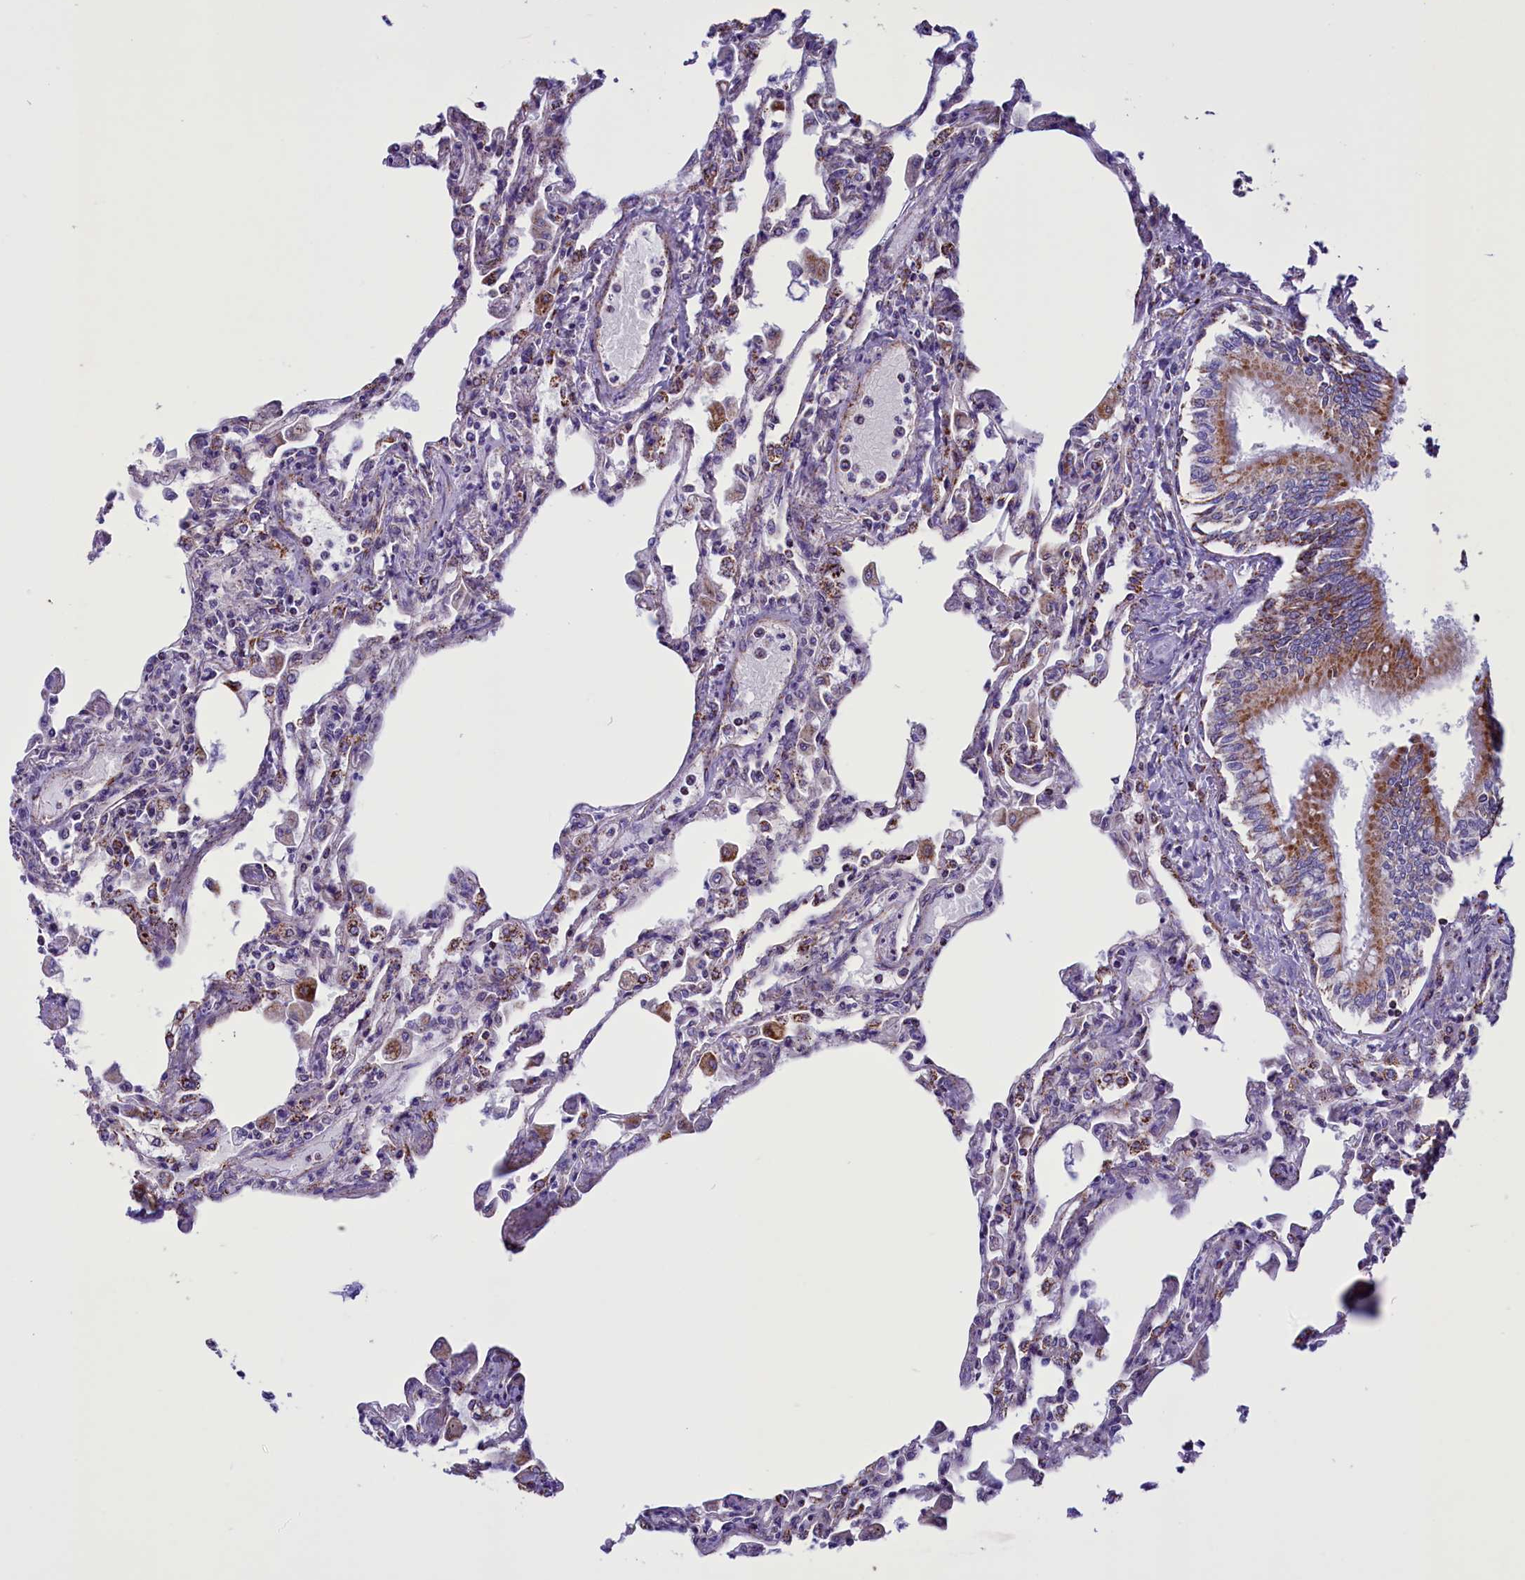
{"staining": {"intensity": "weak", "quantity": "<25%", "location": "cytoplasmic/membranous"}, "tissue": "lung", "cell_type": "Alveolar cells", "image_type": "normal", "snomed": [{"axis": "morphology", "description": "Normal tissue, NOS"}, {"axis": "topography", "description": "Bronchus"}, {"axis": "topography", "description": "Lung"}], "caption": "Immunohistochemistry of benign human lung reveals no expression in alveolar cells. (DAB (3,3'-diaminobenzidine) immunohistochemistry with hematoxylin counter stain).", "gene": "ICA1L", "patient": {"sex": "female", "age": 49}}